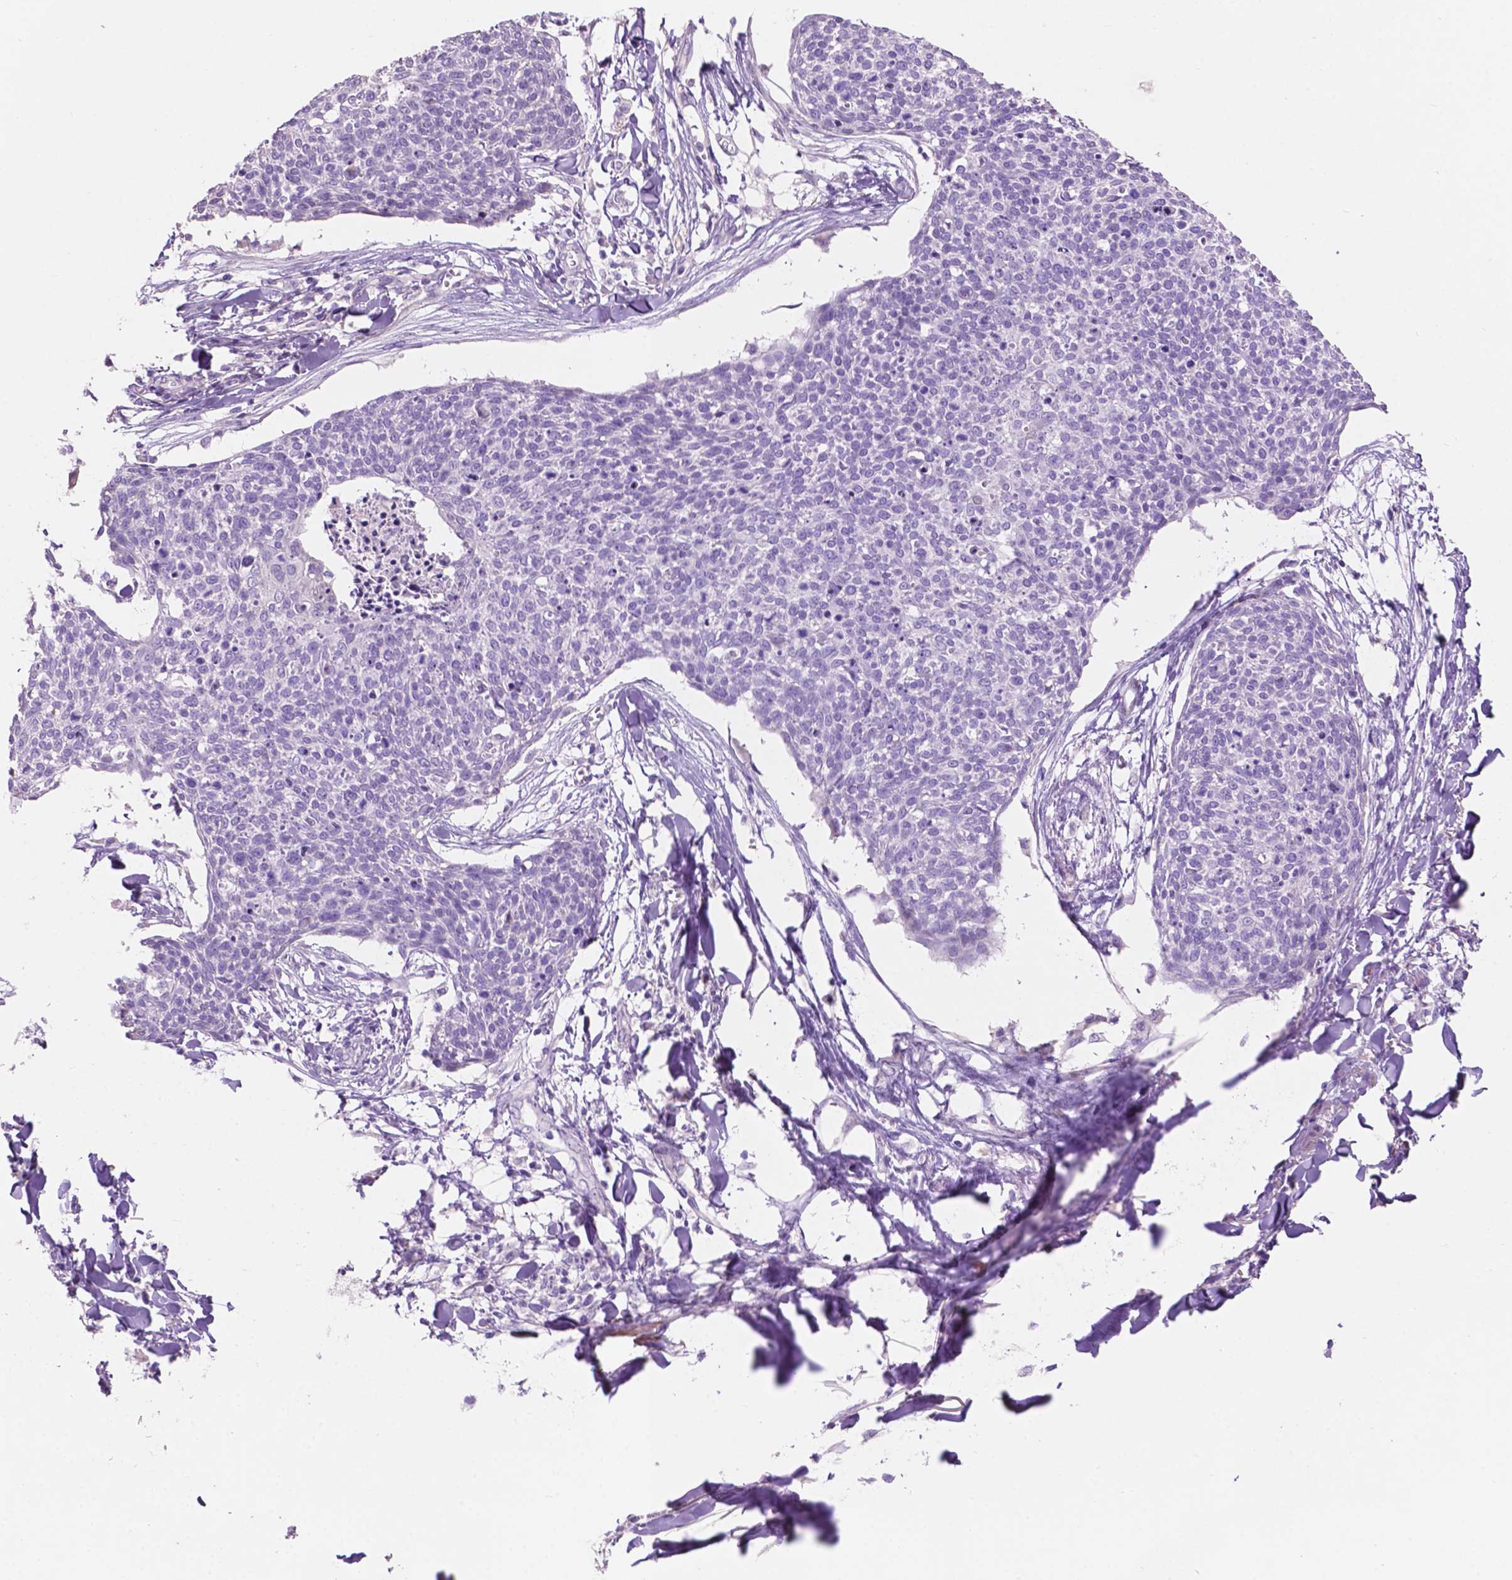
{"staining": {"intensity": "negative", "quantity": "none", "location": "none"}, "tissue": "skin cancer", "cell_type": "Tumor cells", "image_type": "cancer", "snomed": [{"axis": "morphology", "description": "Squamous cell carcinoma, NOS"}, {"axis": "topography", "description": "Skin"}, {"axis": "topography", "description": "Vulva"}], "caption": "DAB (3,3'-diaminobenzidine) immunohistochemical staining of human skin squamous cell carcinoma shows no significant expression in tumor cells. (Stains: DAB (3,3'-diaminobenzidine) IHC with hematoxylin counter stain, Microscopy: brightfield microscopy at high magnification).", "gene": "CLDN17", "patient": {"sex": "female", "age": 75}}